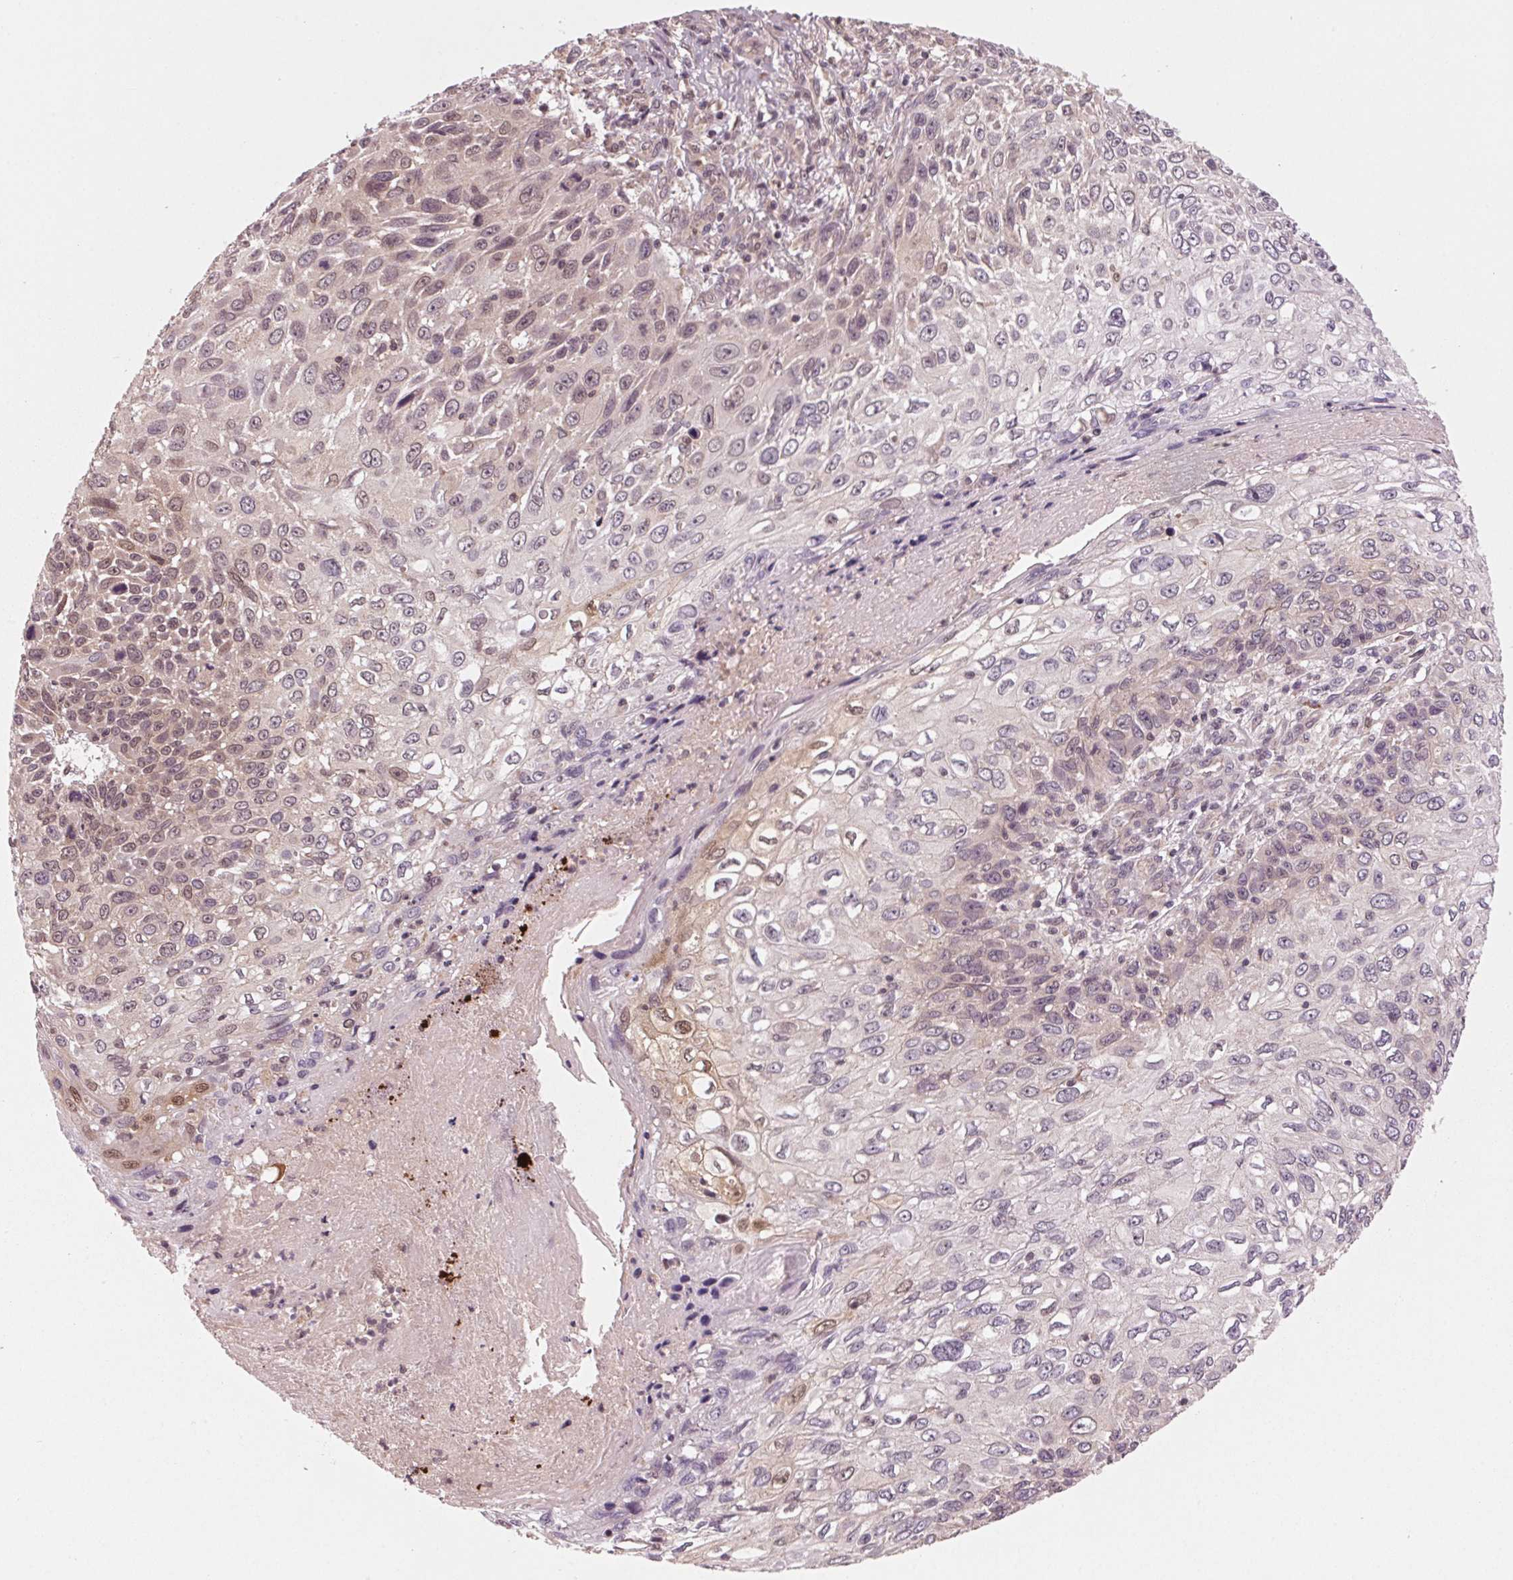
{"staining": {"intensity": "weak", "quantity": "<25%", "location": "cytoplasmic/membranous,nuclear"}, "tissue": "skin cancer", "cell_type": "Tumor cells", "image_type": "cancer", "snomed": [{"axis": "morphology", "description": "Squamous cell carcinoma, NOS"}, {"axis": "topography", "description": "Skin"}], "caption": "The image shows no staining of tumor cells in squamous cell carcinoma (skin).", "gene": "STAT3", "patient": {"sex": "male", "age": 92}}